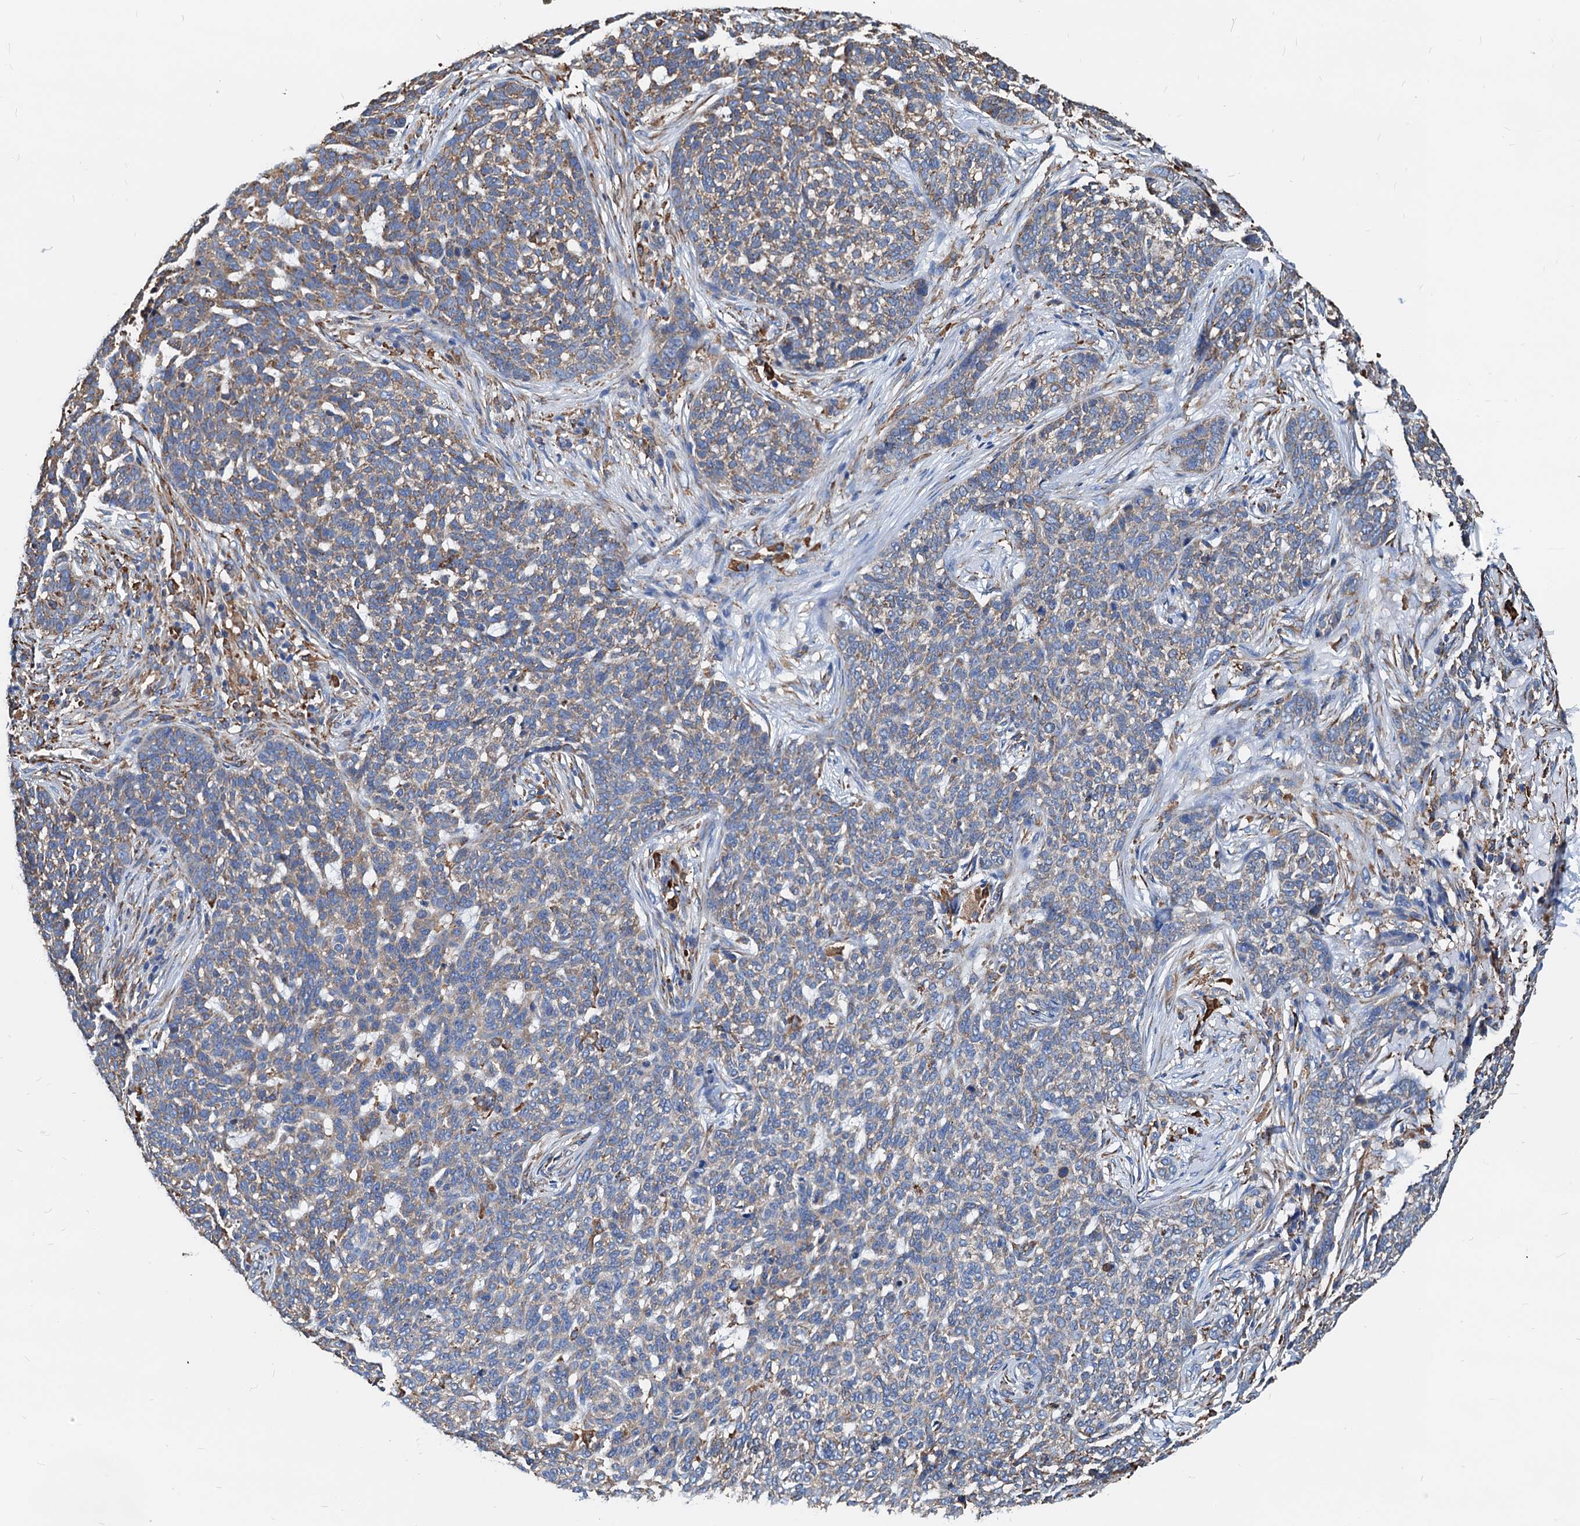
{"staining": {"intensity": "weak", "quantity": "<25%", "location": "cytoplasmic/membranous"}, "tissue": "skin cancer", "cell_type": "Tumor cells", "image_type": "cancer", "snomed": [{"axis": "morphology", "description": "Basal cell carcinoma"}, {"axis": "topography", "description": "Skin"}], "caption": "This photomicrograph is of basal cell carcinoma (skin) stained with immunohistochemistry to label a protein in brown with the nuclei are counter-stained blue. There is no expression in tumor cells.", "gene": "HSPA5", "patient": {"sex": "male", "age": 85}}